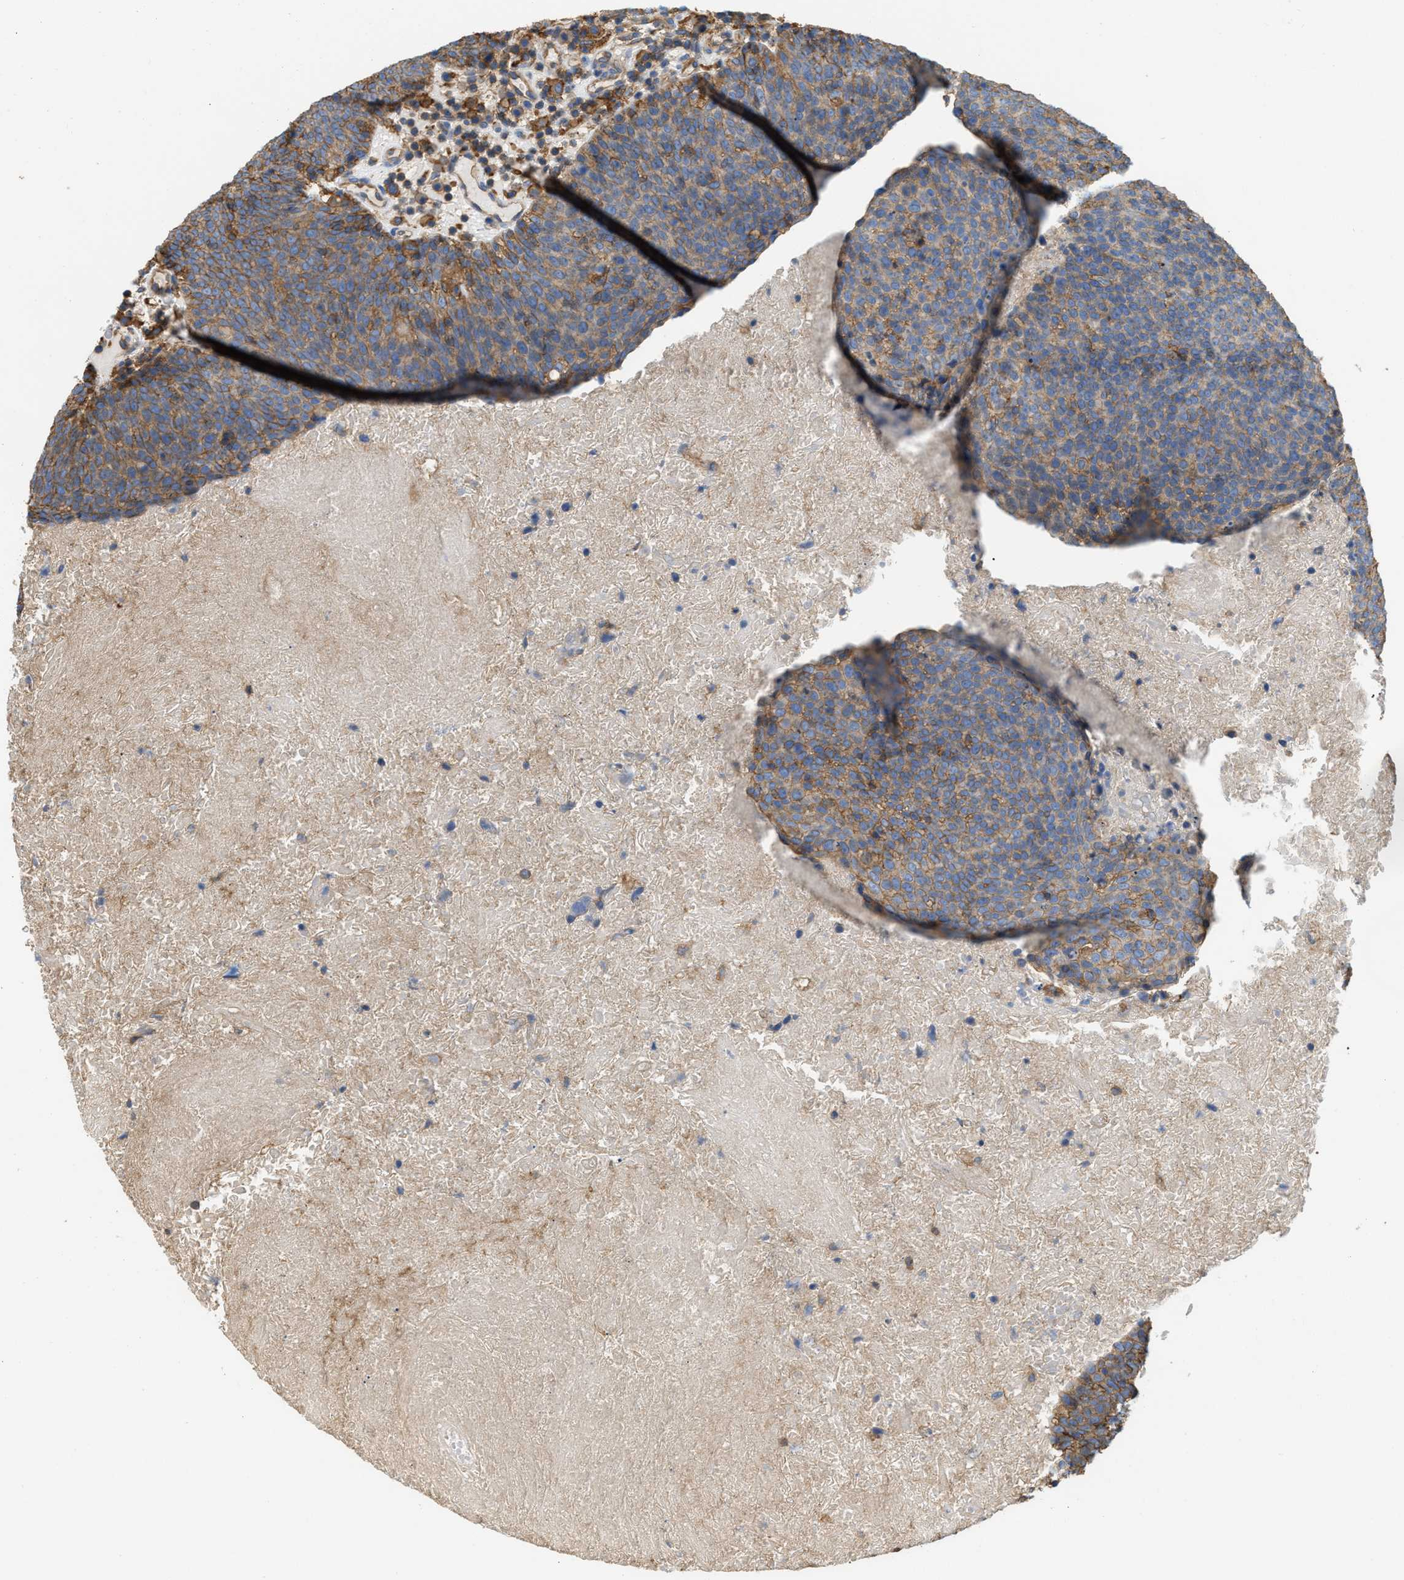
{"staining": {"intensity": "moderate", "quantity": ">75%", "location": "cytoplasmic/membranous"}, "tissue": "head and neck cancer", "cell_type": "Tumor cells", "image_type": "cancer", "snomed": [{"axis": "morphology", "description": "Squamous cell carcinoma, NOS"}, {"axis": "morphology", "description": "Squamous cell carcinoma, metastatic, NOS"}, {"axis": "topography", "description": "Lymph node"}, {"axis": "topography", "description": "Head-Neck"}], "caption": "Immunohistochemistry (IHC) of metastatic squamous cell carcinoma (head and neck) exhibits medium levels of moderate cytoplasmic/membranous positivity in about >75% of tumor cells.", "gene": "GNB4", "patient": {"sex": "male", "age": 62}}